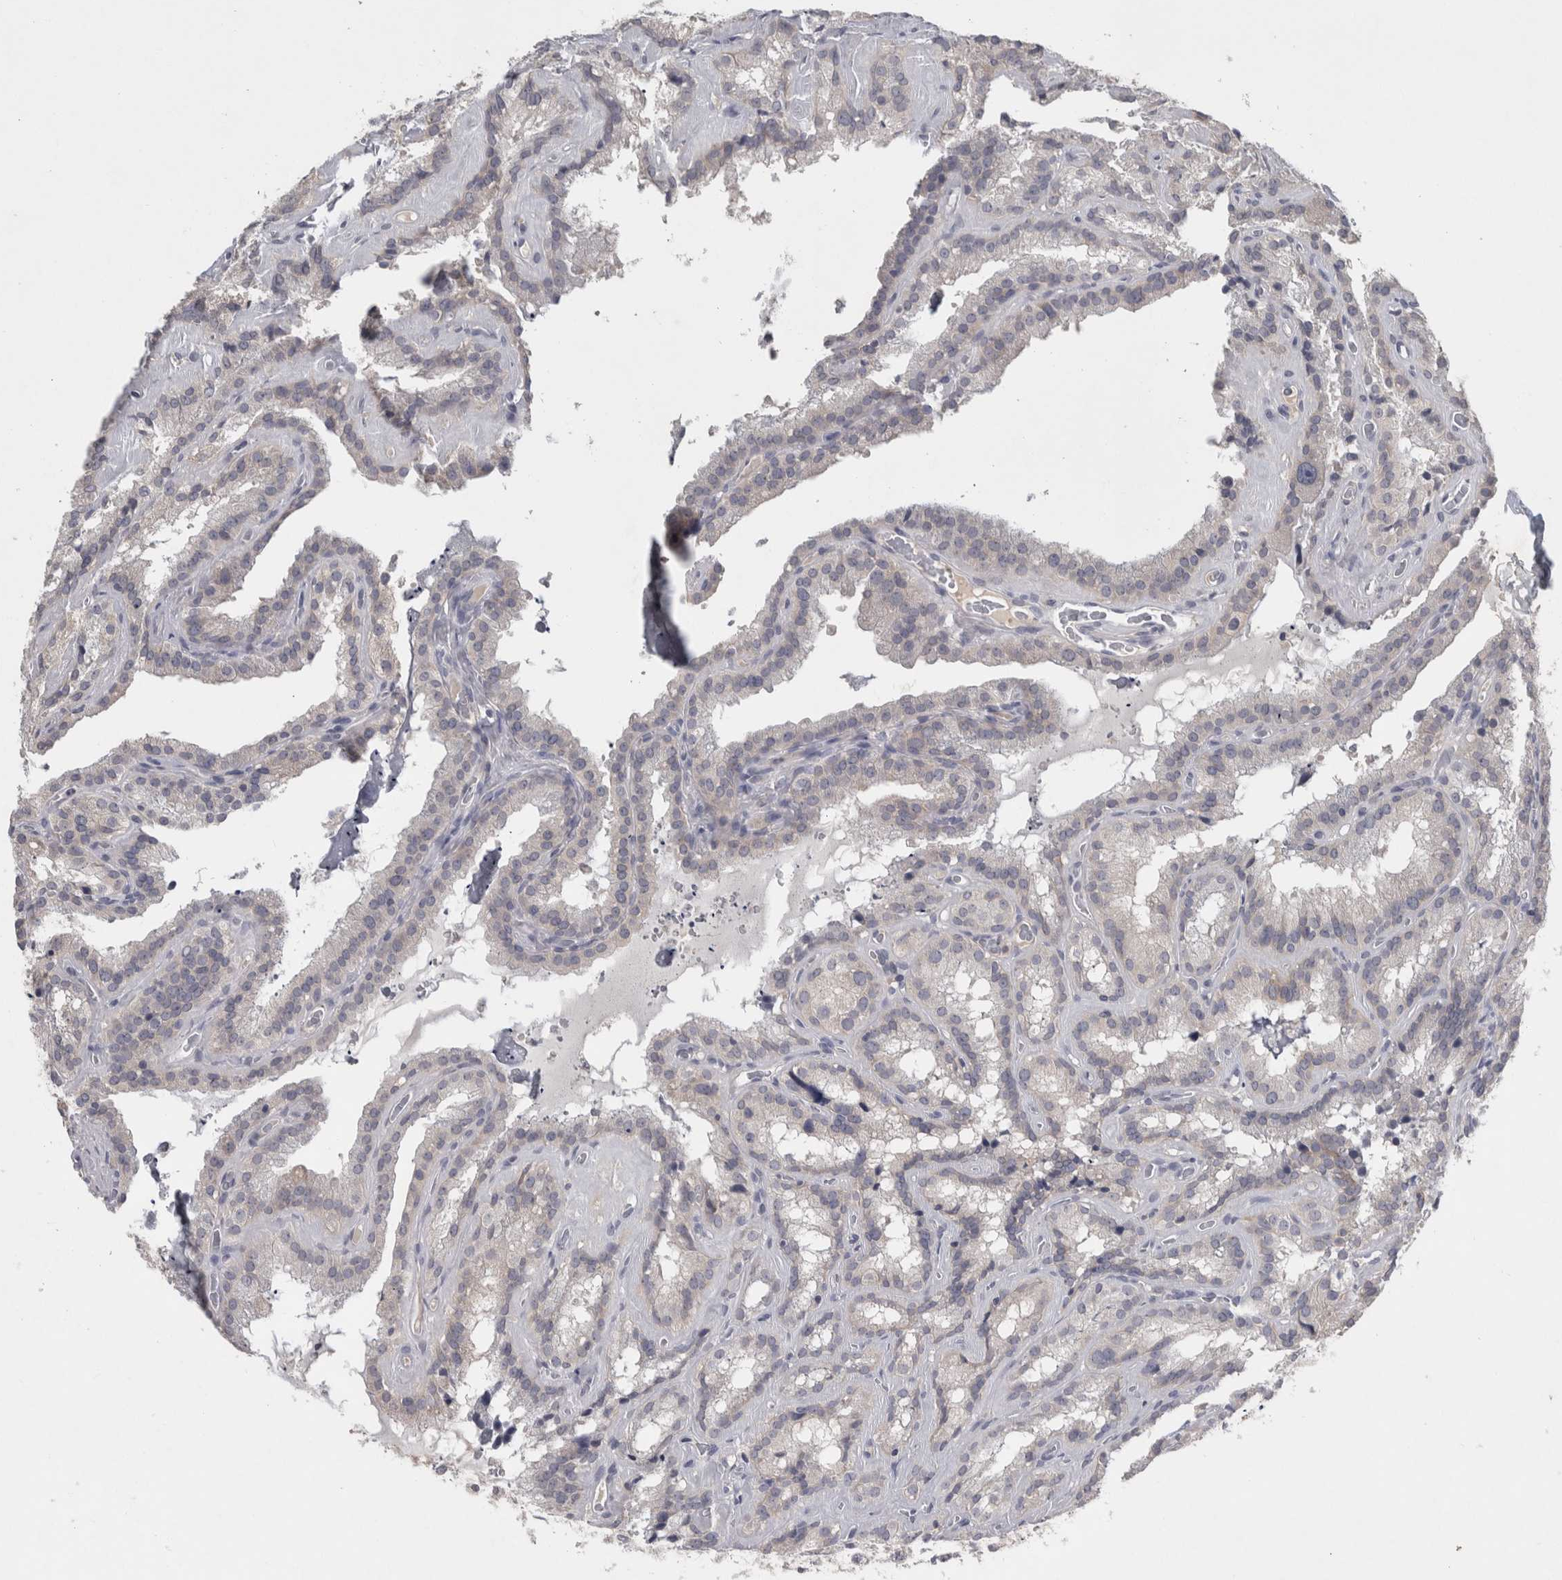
{"staining": {"intensity": "negative", "quantity": "none", "location": "none"}, "tissue": "seminal vesicle", "cell_type": "Glandular cells", "image_type": "normal", "snomed": [{"axis": "morphology", "description": "Normal tissue, NOS"}, {"axis": "topography", "description": "Prostate"}, {"axis": "topography", "description": "Seminal veicle"}], "caption": "Immunohistochemical staining of normal human seminal vesicle exhibits no significant staining in glandular cells. Brightfield microscopy of IHC stained with DAB (brown) and hematoxylin (blue), captured at high magnification.", "gene": "SLC22A11", "patient": {"sex": "male", "age": 59}}